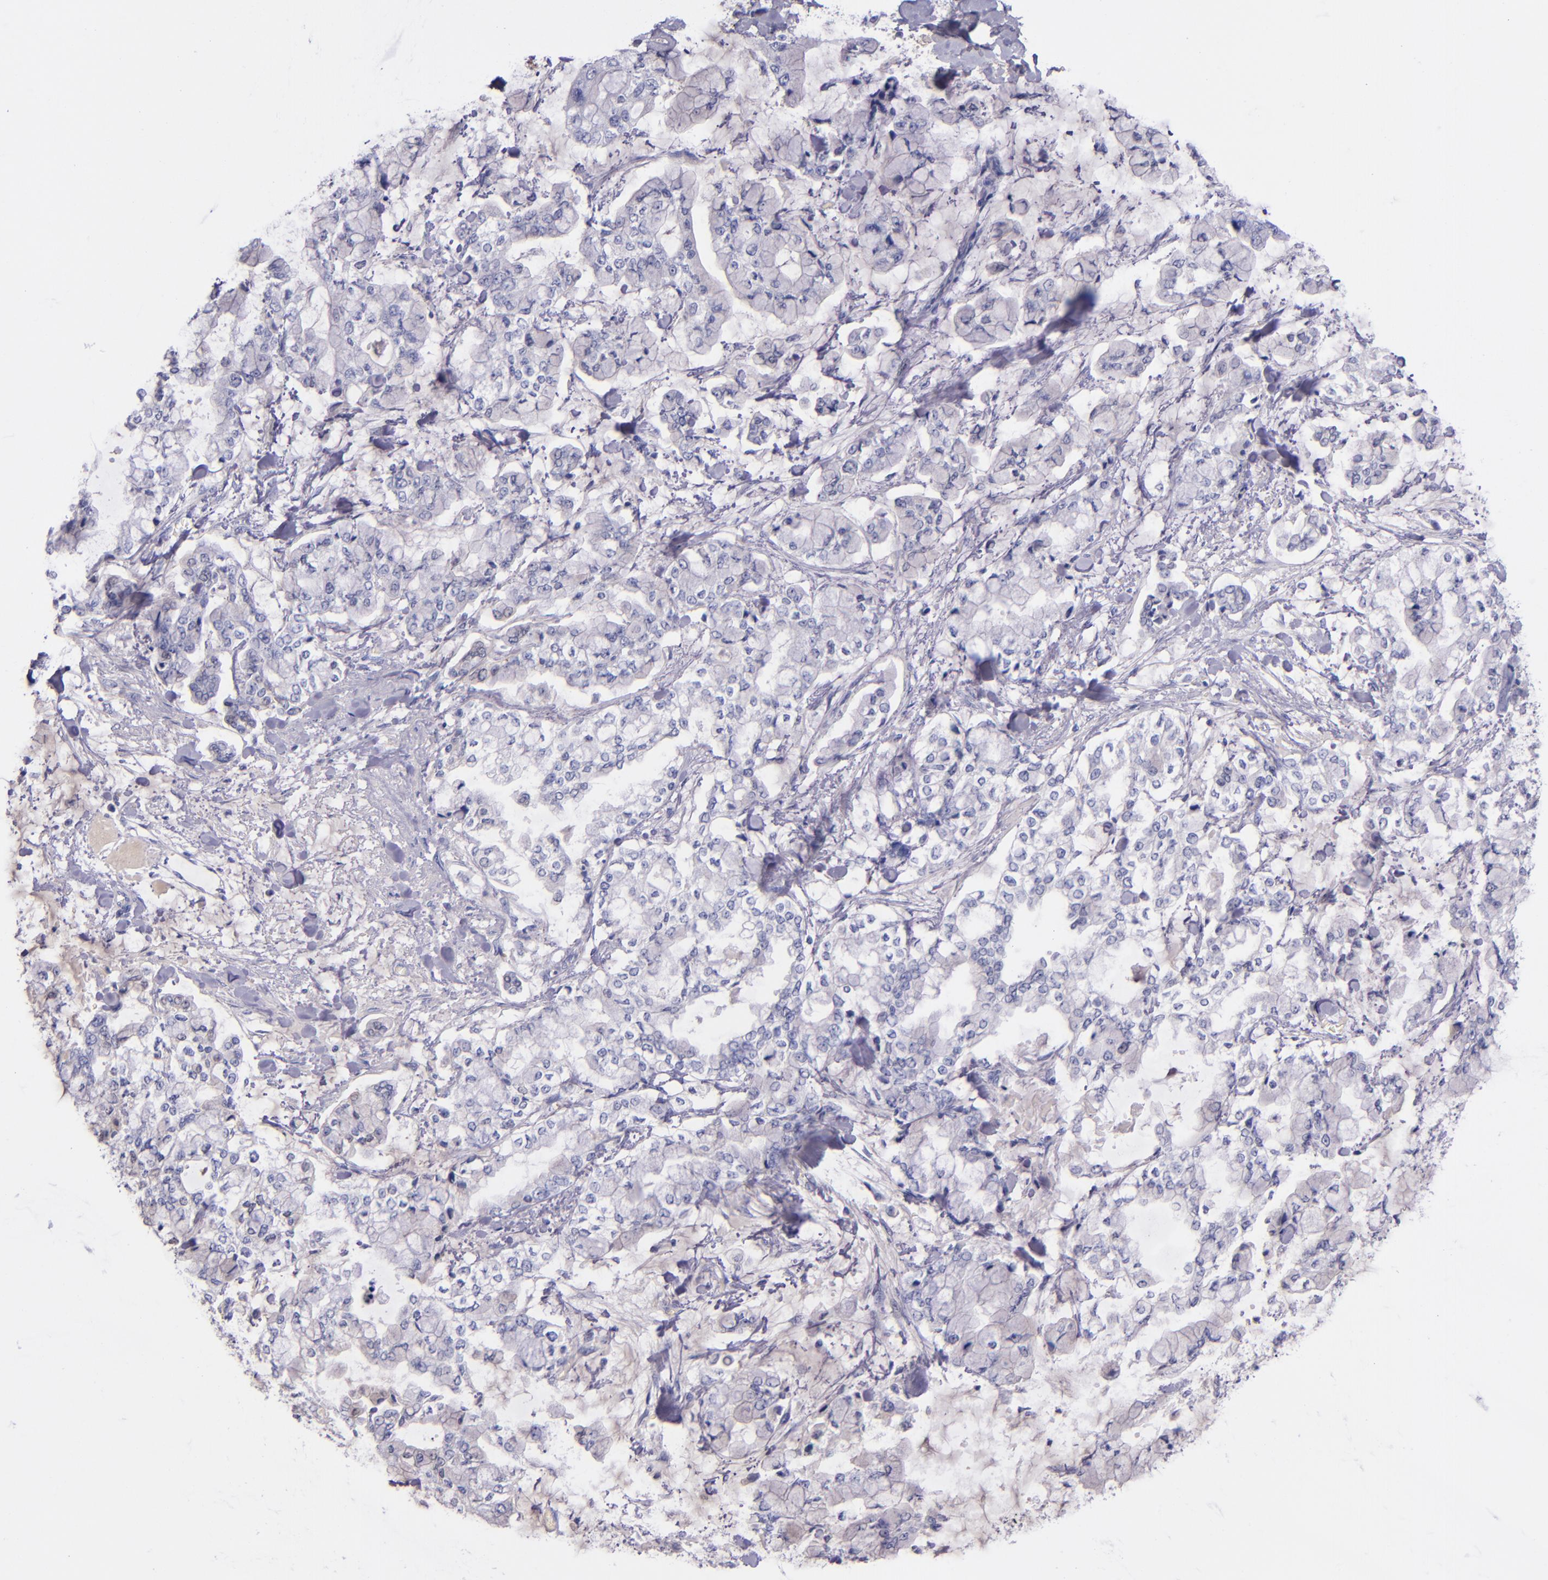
{"staining": {"intensity": "negative", "quantity": "none", "location": "none"}, "tissue": "stomach cancer", "cell_type": "Tumor cells", "image_type": "cancer", "snomed": [{"axis": "morphology", "description": "Normal tissue, NOS"}, {"axis": "morphology", "description": "Adenocarcinoma, NOS"}, {"axis": "topography", "description": "Stomach, upper"}, {"axis": "topography", "description": "Stomach"}], "caption": "Photomicrograph shows no significant protein expression in tumor cells of adenocarcinoma (stomach). (Stains: DAB (3,3'-diaminobenzidine) immunohistochemistry with hematoxylin counter stain, Microscopy: brightfield microscopy at high magnification).", "gene": "KNG1", "patient": {"sex": "male", "age": 76}}